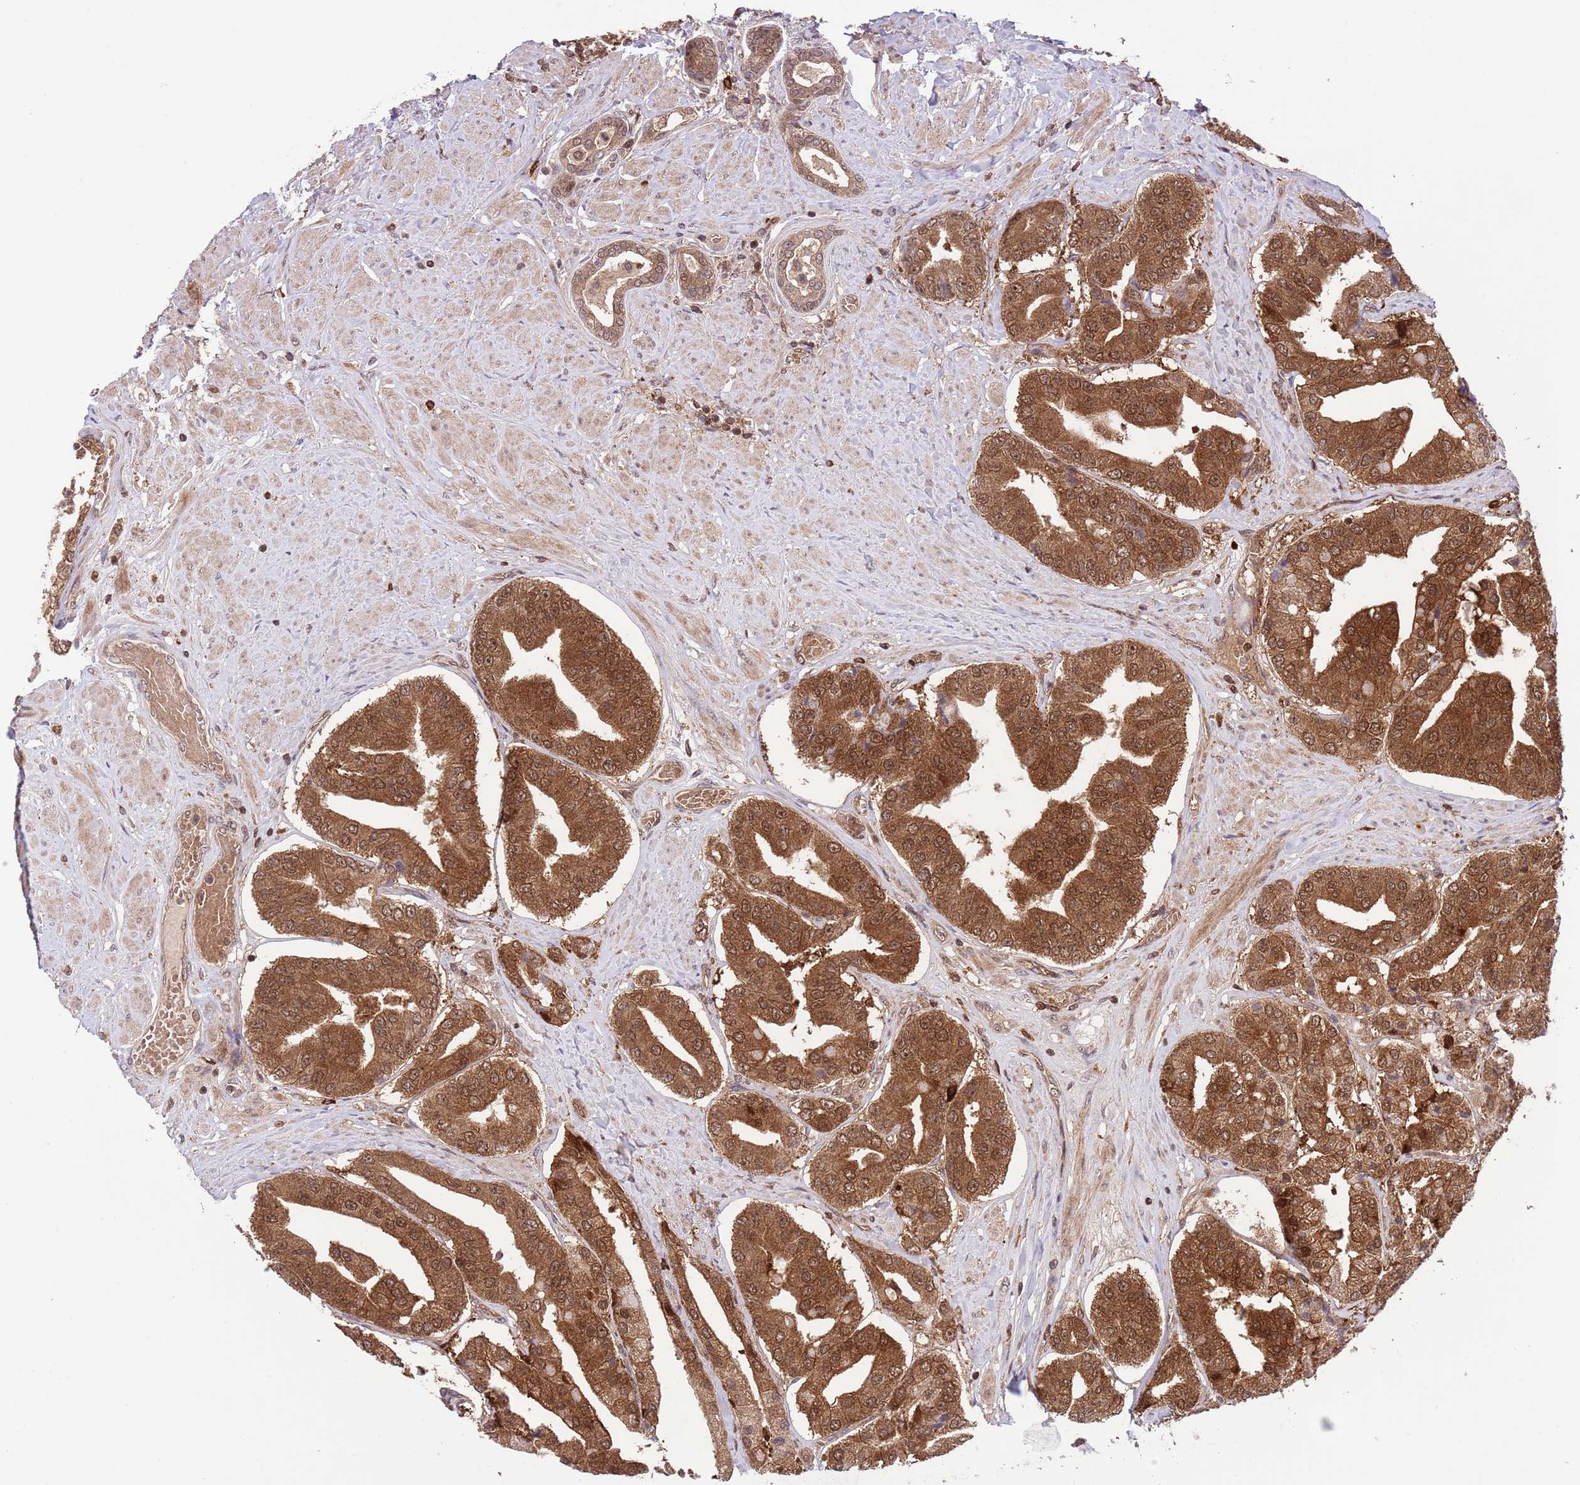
{"staining": {"intensity": "strong", "quantity": ">75%", "location": "cytoplasmic/membranous,nuclear"}, "tissue": "prostate cancer", "cell_type": "Tumor cells", "image_type": "cancer", "snomed": [{"axis": "morphology", "description": "Adenocarcinoma, High grade"}, {"axis": "topography", "description": "Prostate"}], "caption": "Immunohistochemical staining of prostate cancer (adenocarcinoma (high-grade)) reveals high levels of strong cytoplasmic/membranous and nuclear expression in approximately >75% of tumor cells. Nuclei are stained in blue.", "gene": "HDHD2", "patient": {"sex": "male", "age": 63}}